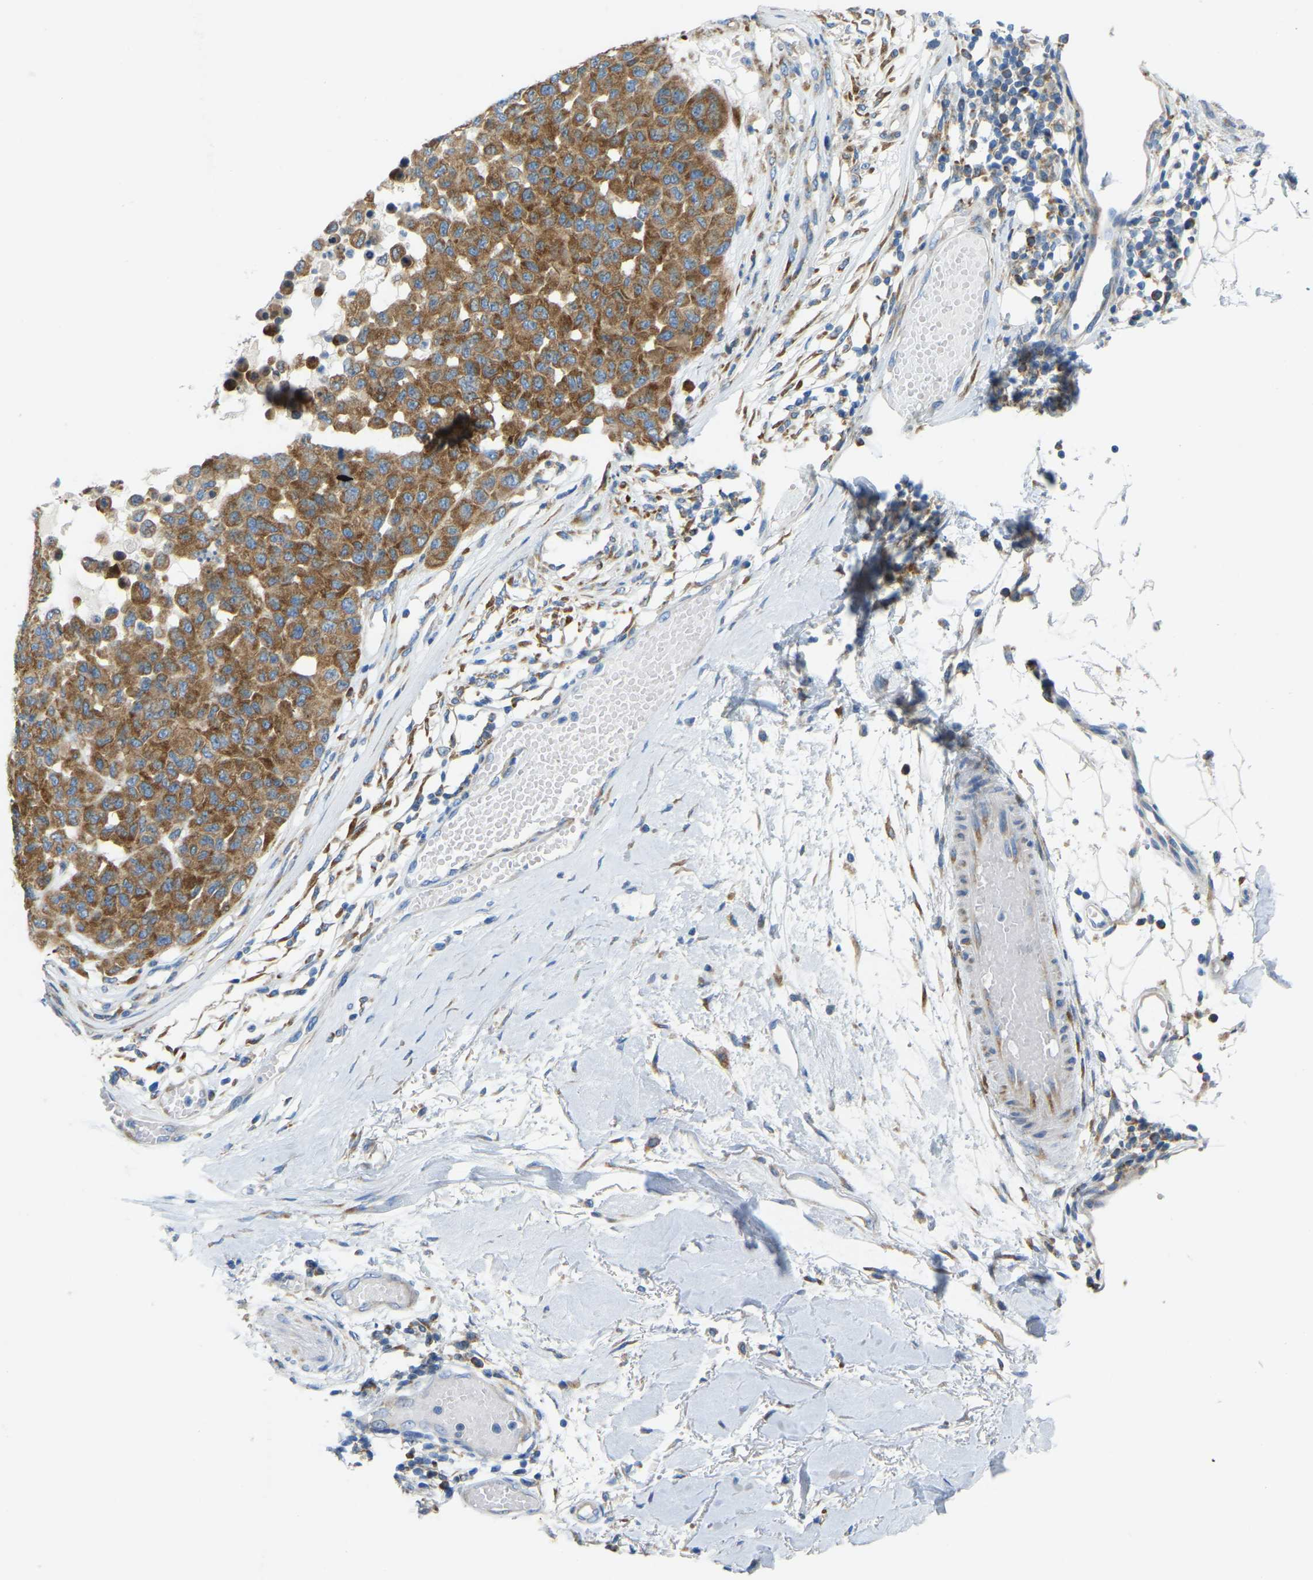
{"staining": {"intensity": "moderate", "quantity": ">75%", "location": "cytoplasmic/membranous"}, "tissue": "melanoma", "cell_type": "Tumor cells", "image_type": "cancer", "snomed": [{"axis": "morphology", "description": "Normal tissue, NOS"}, {"axis": "morphology", "description": "Malignant melanoma, NOS"}, {"axis": "topography", "description": "Skin"}], "caption": "Approximately >75% of tumor cells in human malignant melanoma exhibit moderate cytoplasmic/membranous protein expression as visualized by brown immunohistochemical staining.", "gene": "SND1", "patient": {"sex": "male", "age": 62}}